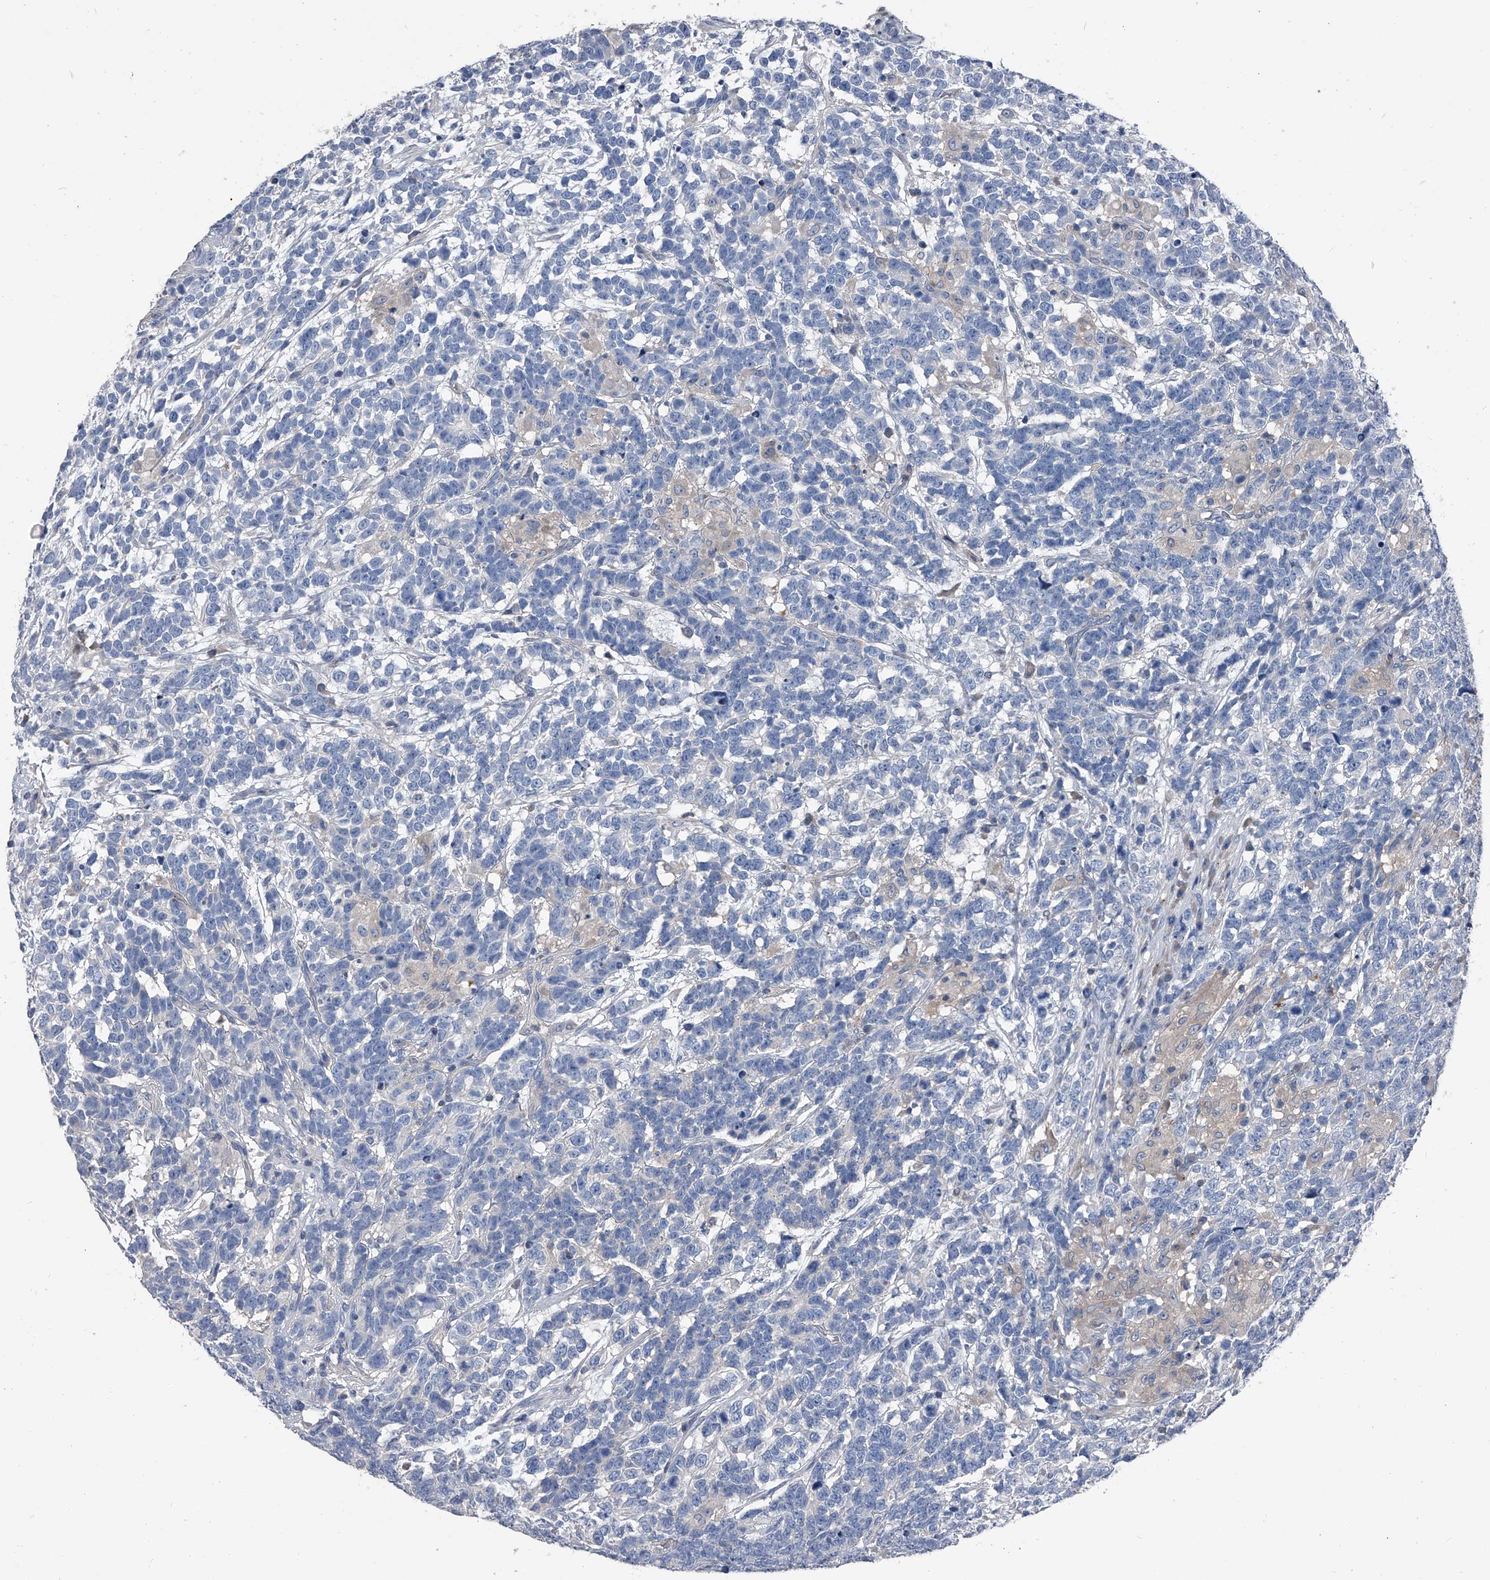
{"staining": {"intensity": "weak", "quantity": "<25%", "location": "cytoplasmic/membranous"}, "tissue": "testis cancer", "cell_type": "Tumor cells", "image_type": "cancer", "snomed": [{"axis": "morphology", "description": "Carcinoma, Embryonal, NOS"}, {"axis": "topography", "description": "Testis"}], "caption": "Tumor cells show no significant protein expression in testis embryonal carcinoma. (Stains: DAB IHC with hematoxylin counter stain, Microscopy: brightfield microscopy at high magnification).", "gene": "KIF13A", "patient": {"sex": "male", "age": 26}}